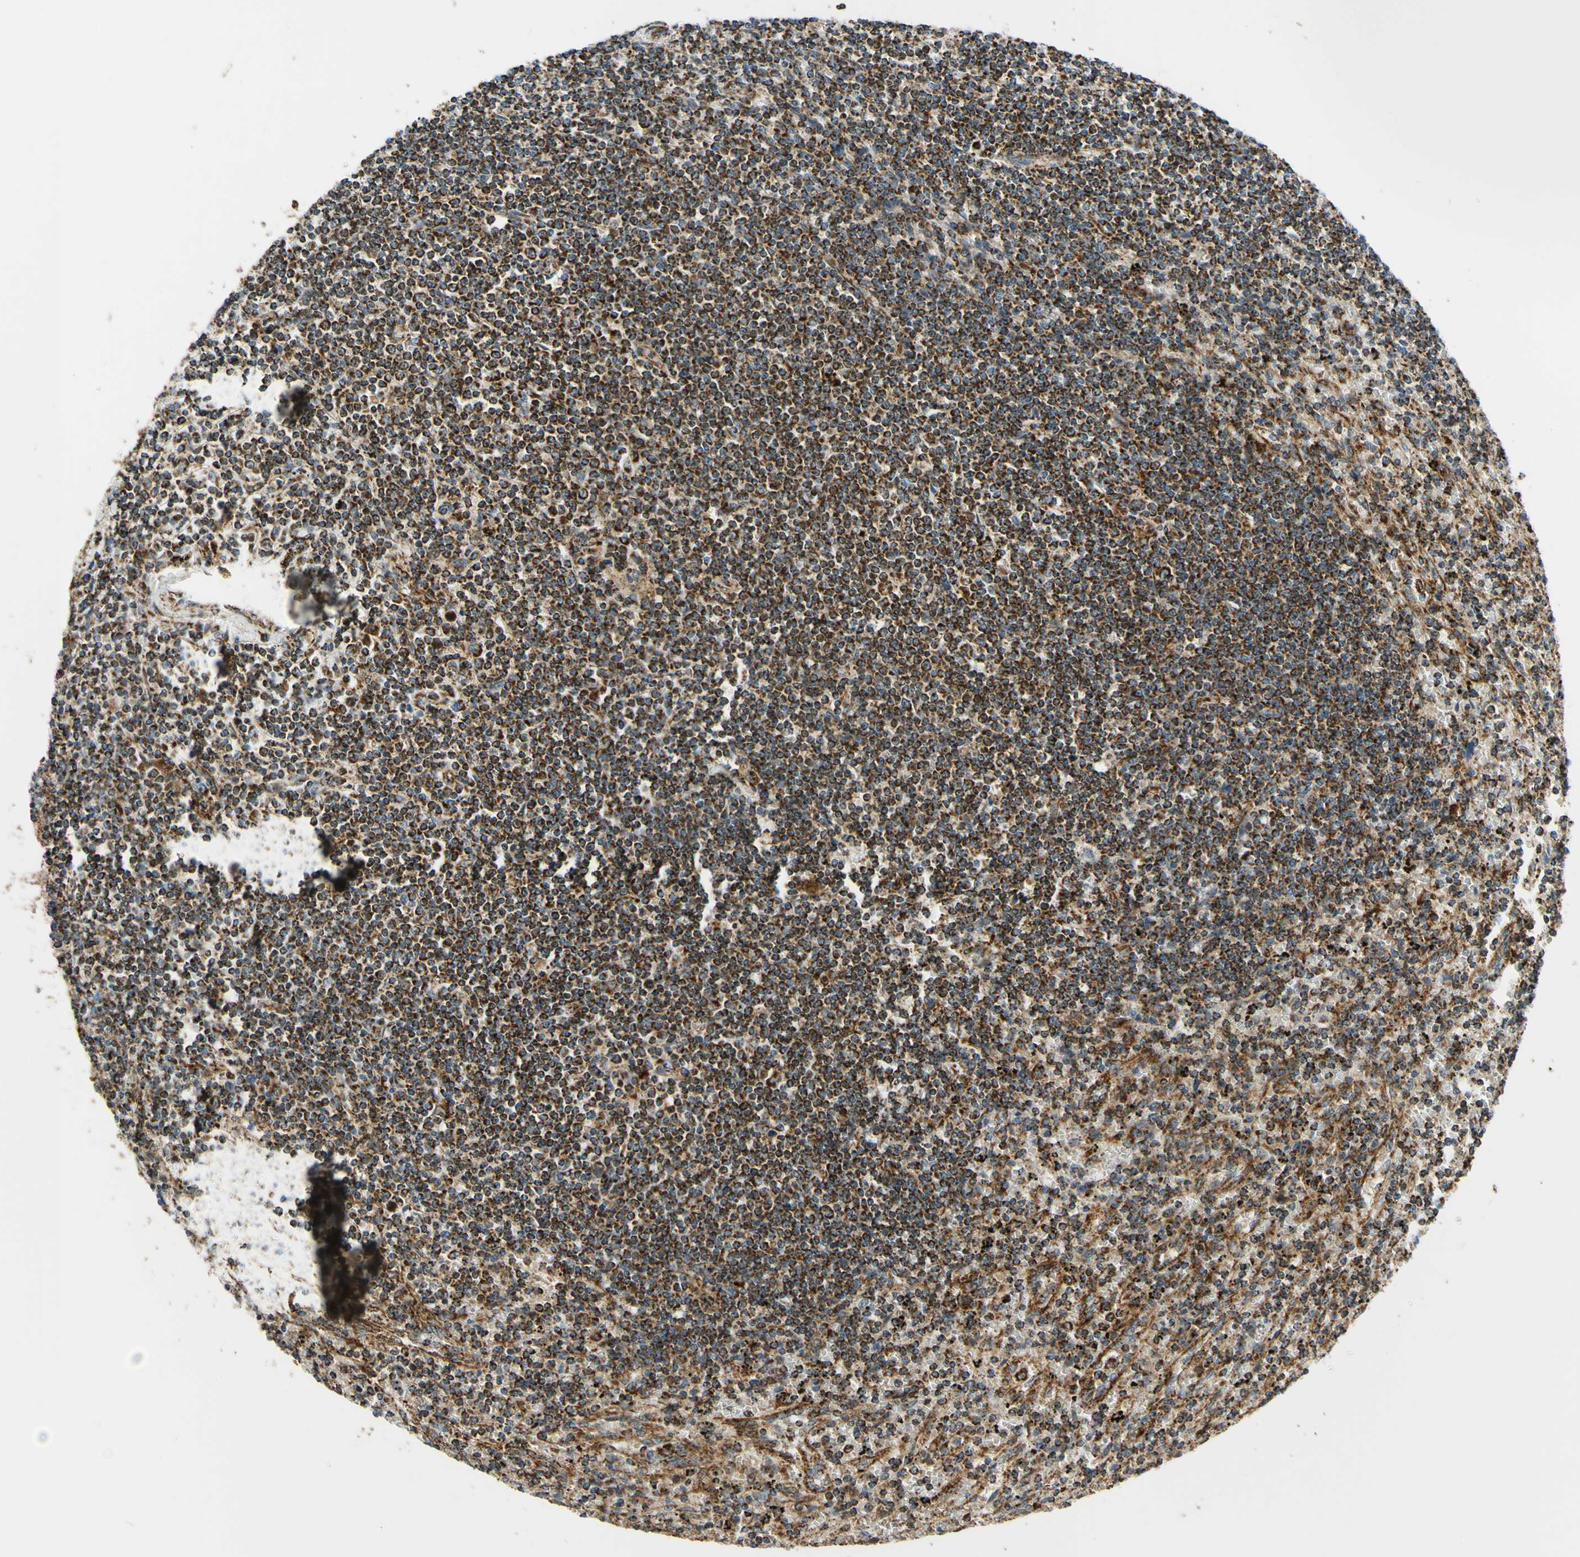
{"staining": {"intensity": "strong", "quantity": ">75%", "location": "cytoplasmic/membranous"}, "tissue": "lymphoma", "cell_type": "Tumor cells", "image_type": "cancer", "snomed": [{"axis": "morphology", "description": "Malignant lymphoma, non-Hodgkin's type, Low grade"}, {"axis": "topography", "description": "Spleen"}], "caption": "High-power microscopy captured an immunohistochemistry photomicrograph of lymphoma, revealing strong cytoplasmic/membranous expression in approximately >75% of tumor cells.", "gene": "MAVS", "patient": {"sex": "male", "age": 76}}